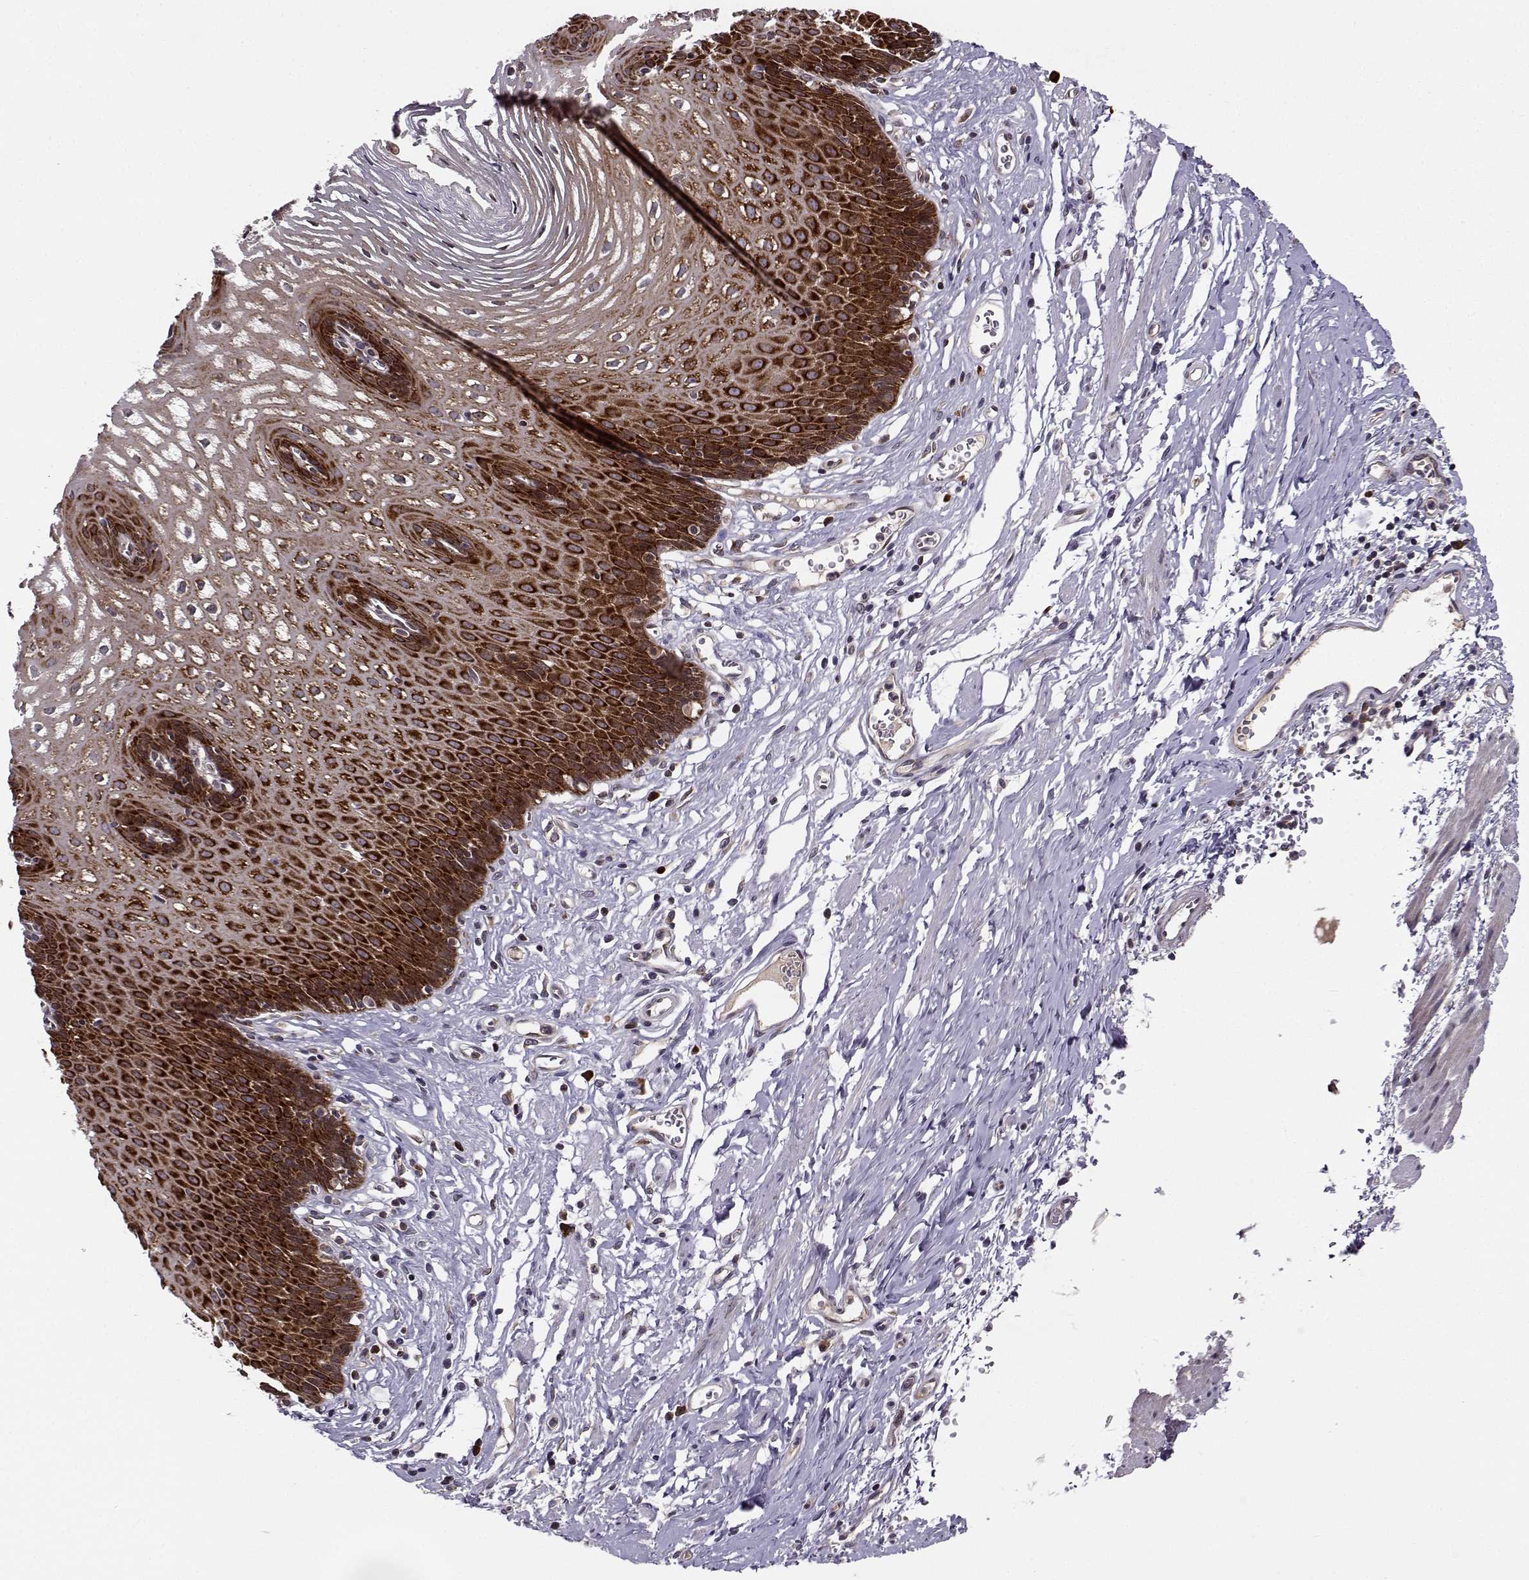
{"staining": {"intensity": "strong", "quantity": ">75%", "location": "cytoplasmic/membranous"}, "tissue": "esophagus", "cell_type": "Squamous epithelial cells", "image_type": "normal", "snomed": [{"axis": "morphology", "description": "Normal tissue, NOS"}, {"axis": "topography", "description": "Esophagus"}], "caption": "The image exhibits immunohistochemical staining of normal esophagus. There is strong cytoplasmic/membranous expression is identified in about >75% of squamous epithelial cells. The protein is stained brown, and the nuclei are stained in blue (DAB IHC with brightfield microscopy, high magnification).", "gene": "RPL31", "patient": {"sex": "male", "age": 72}}